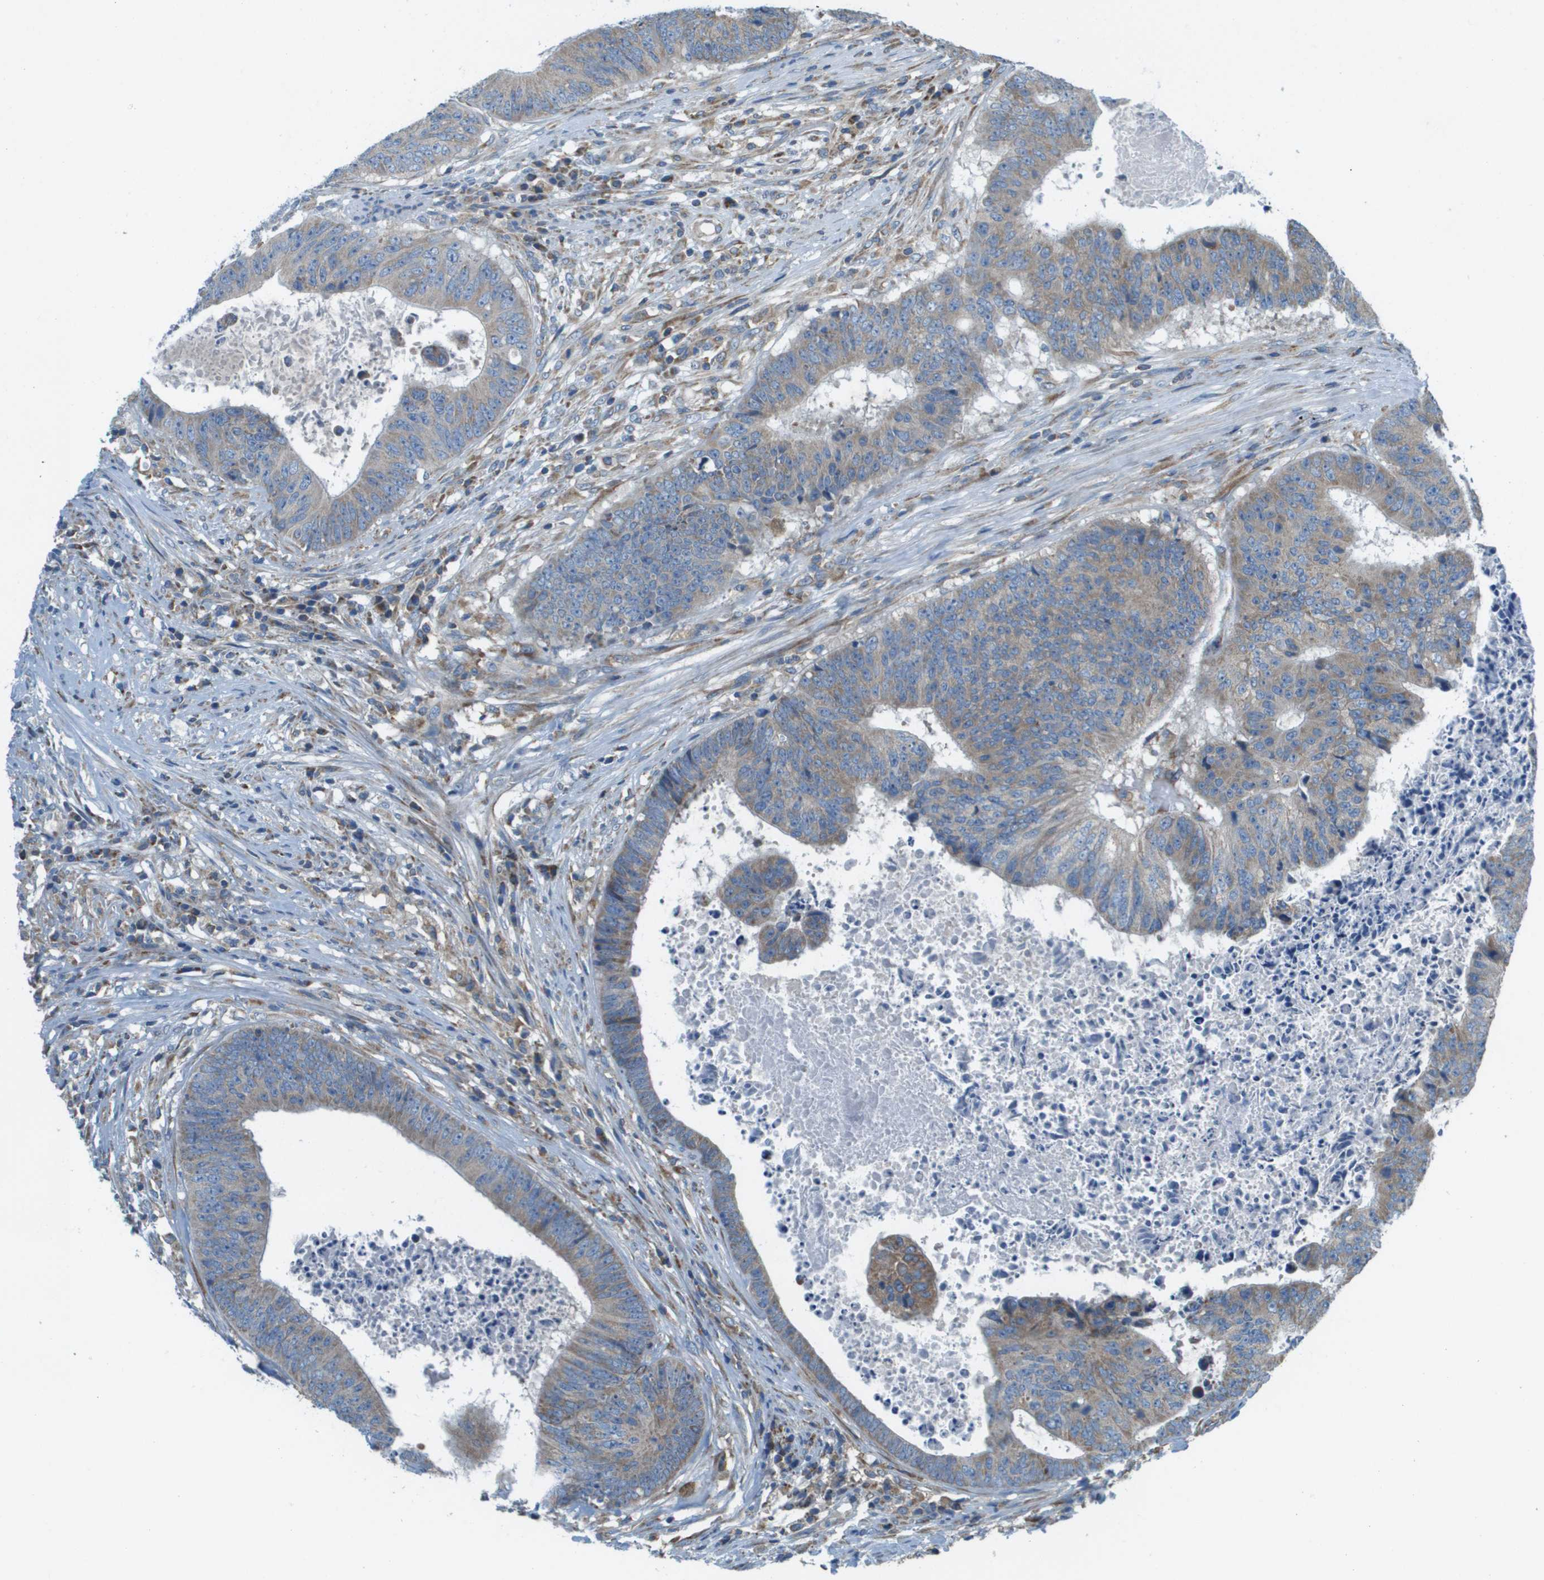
{"staining": {"intensity": "moderate", "quantity": ">75%", "location": "cytoplasmic/membranous"}, "tissue": "colorectal cancer", "cell_type": "Tumor cells", "image_type": "cancer", "snomed": [{"axis": "morphology", "description": "Adenocarcinoma, NOS"}, {"axis": "topography", "description": "Rectum"}], "caption": "Immunohistochemistry (IHC) (DAB) staining of colorectal cancer displays moderate cytoplasmic/membranous protein positivity in approximately >75% of tumor cells. (brown staining indicates protein expression, while blue staining denotes nuclei).", "gene": "TAOK3", "patient": {"sex": "male", "age": 72}}